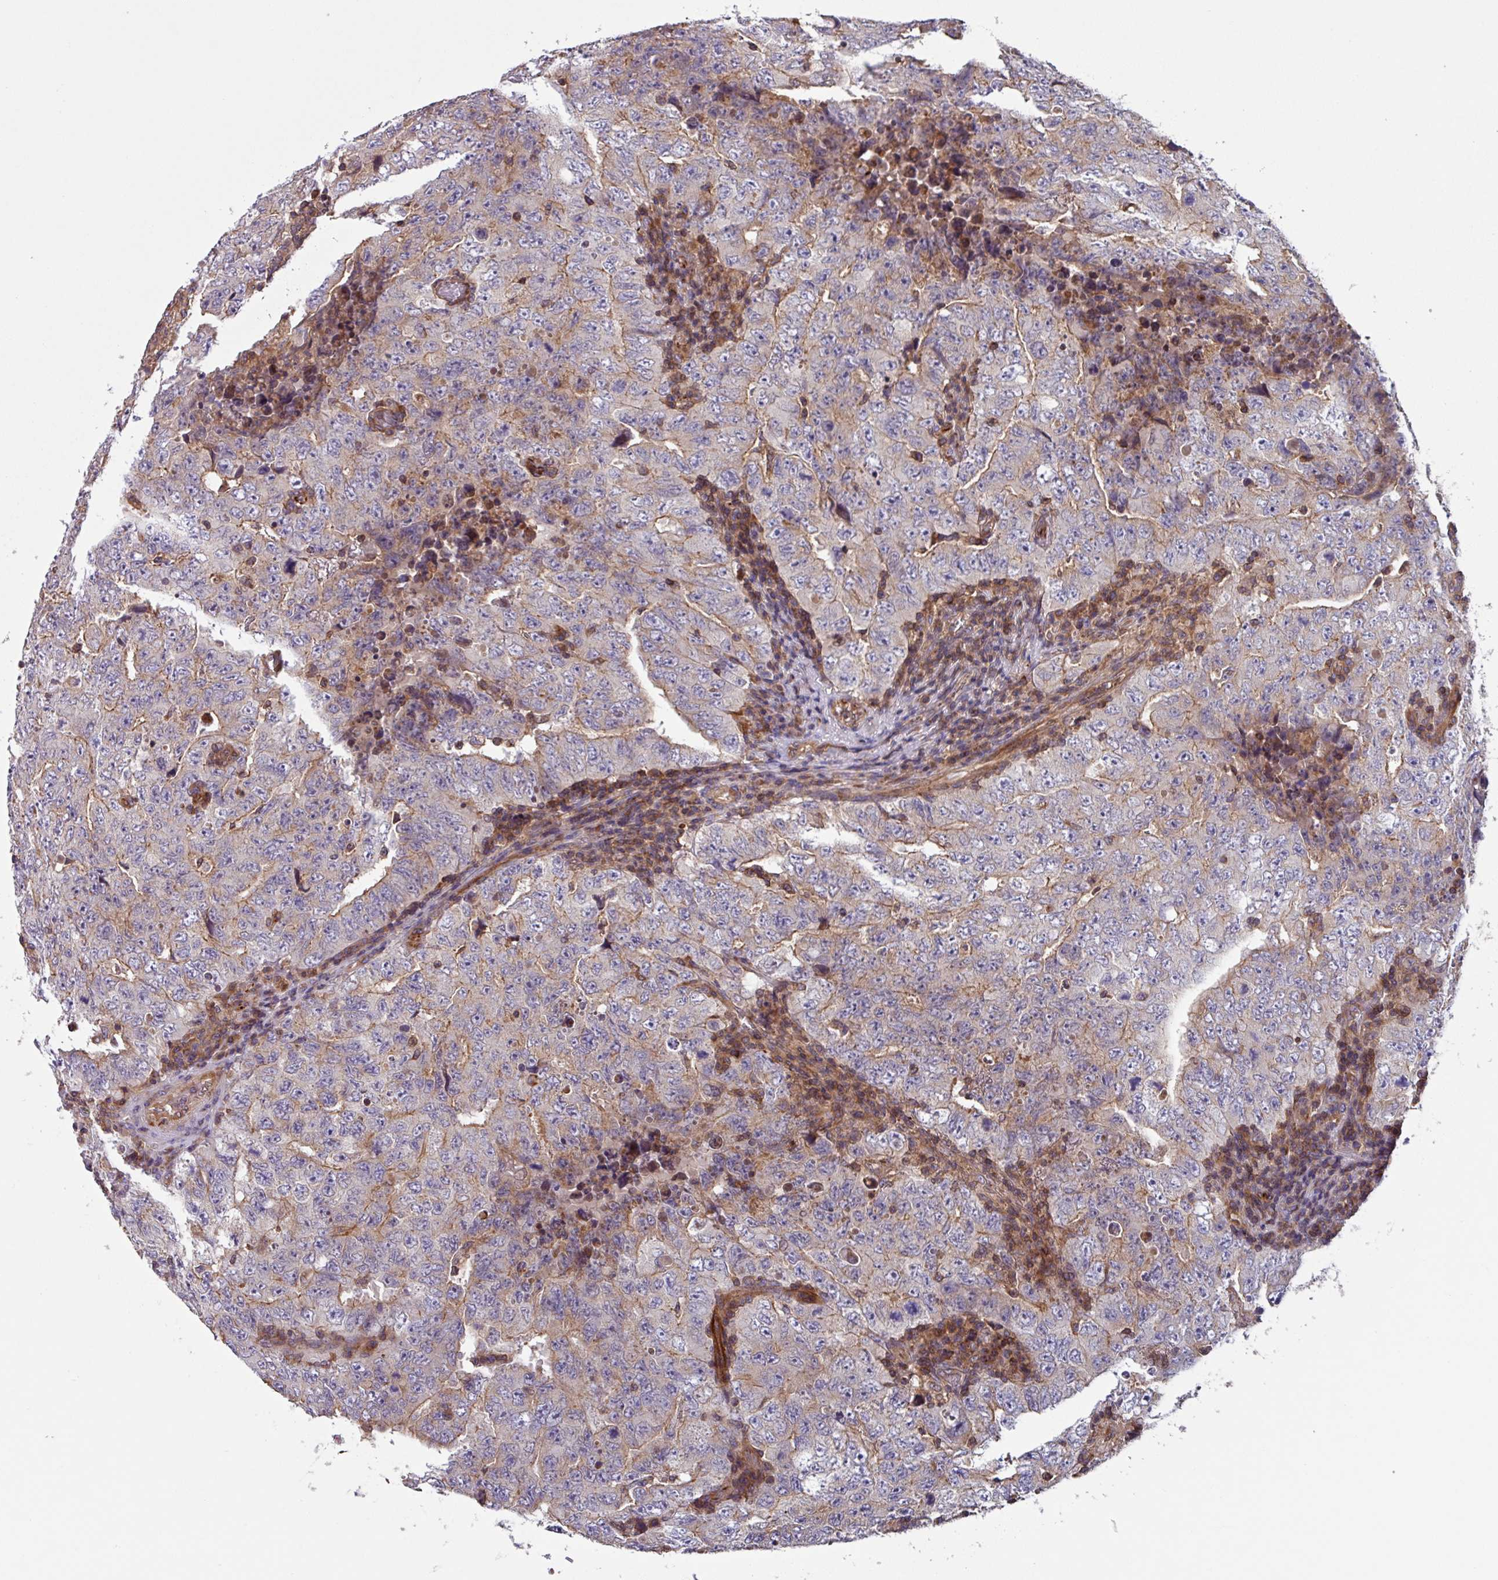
{"staining": {"intensity": "weak", "quantity": "25%-75%", "location": "cytoplasmic/membranous"}, "tissue": "testis cancer", "cell_type": "Tumor cells", "image_type": "cancer", "snomed": [{"axis": "morphology", "description": "Carcinoma, Embryonal, NOS"}, {"axis": "topography", "description": "Testis"}], "caption": "Tumor cells demonstrate weak cytoplasmic/membranous staining in approximately 25%-75% of cells in testis cancer (embryonal carcinoma). The protein of interest is stained brown, and the nuclei are stained in blue (DAB (3,3'-diaminobenzidine) IHC with brightfield microscopy, high magnification).", "gene": "PLEKHD1", "patient": {"sex": "male", "age": 26}}